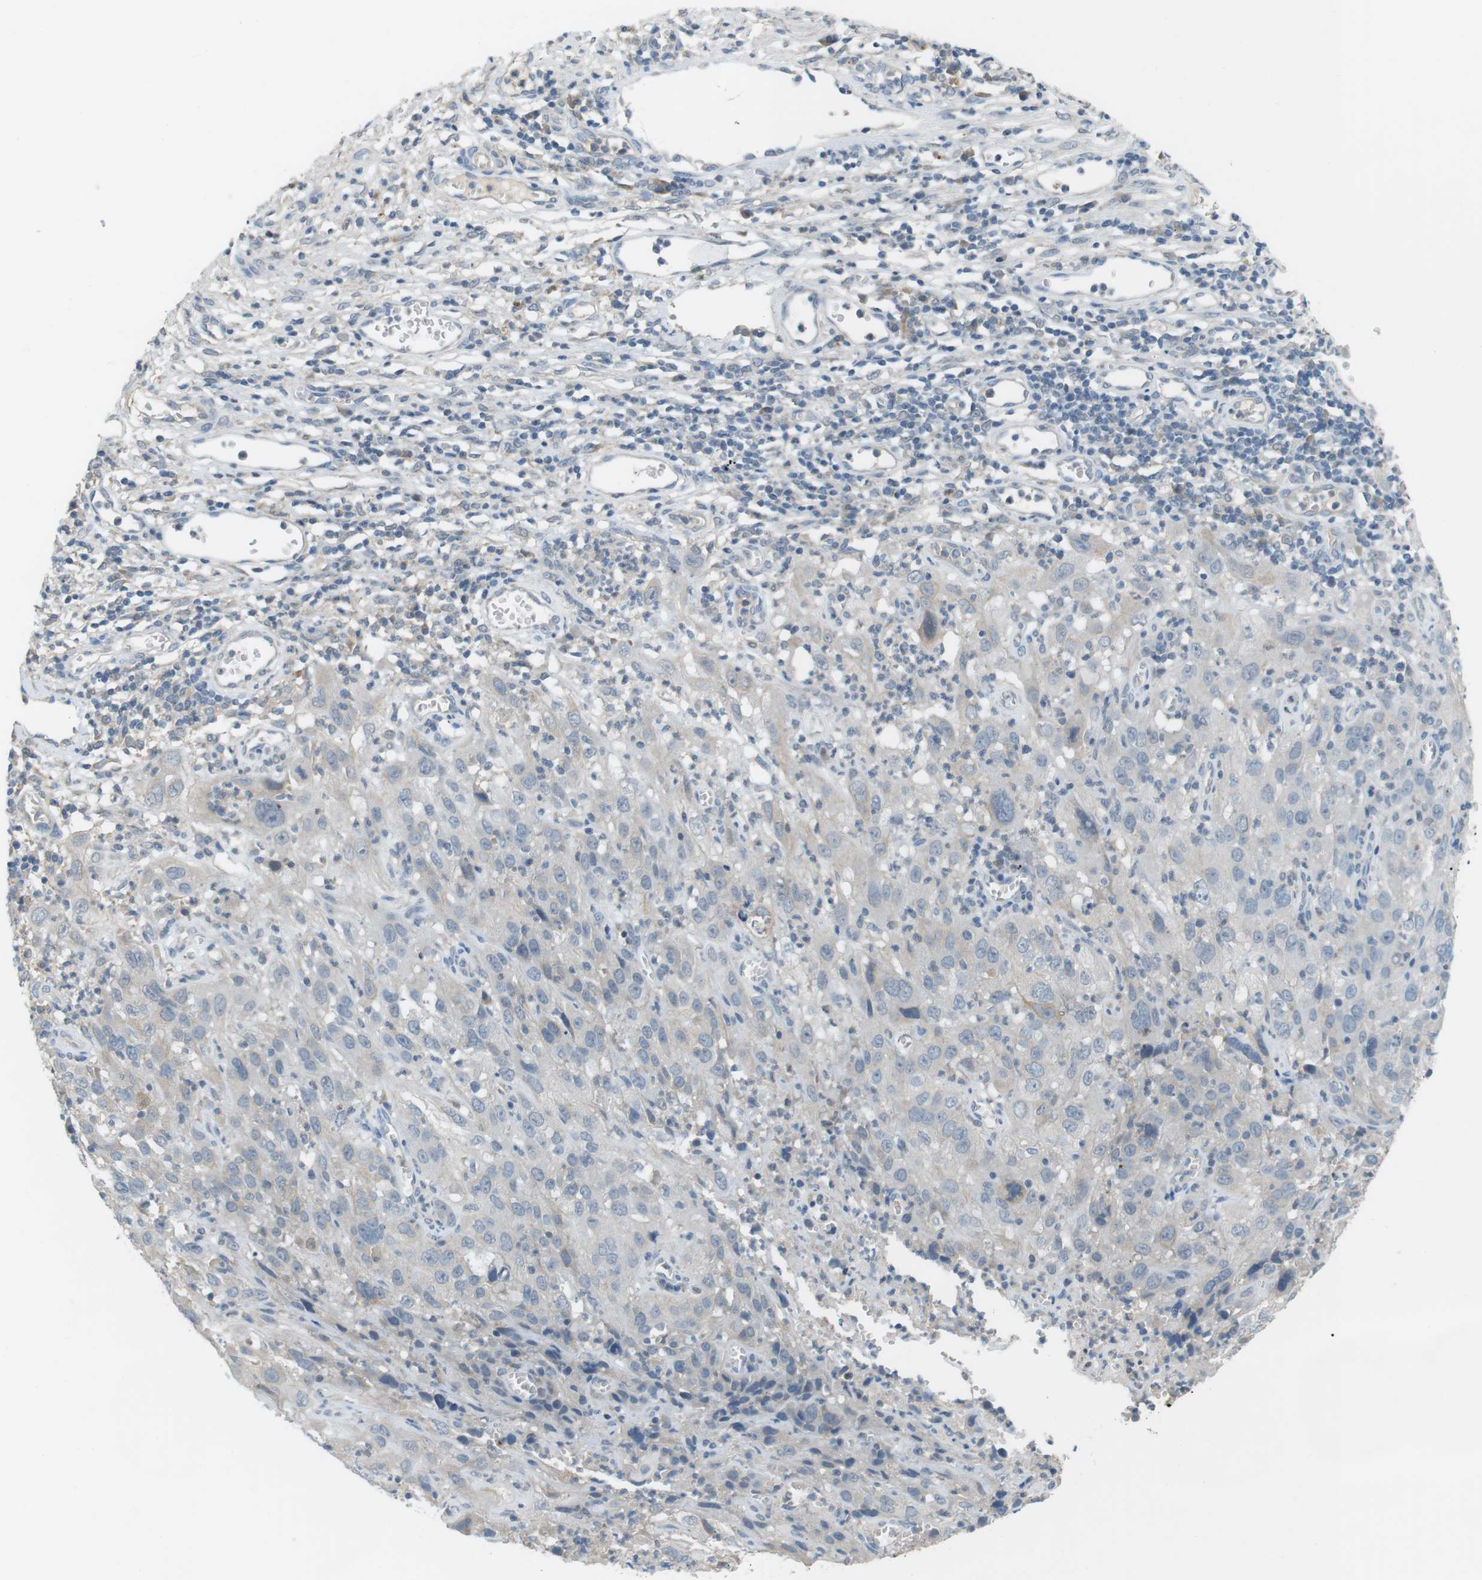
{"staining": {"intensity": "negative", "quantity": "none", "location": "none"}, "tissue": "cervical cancer", "cell_type": "Tumor cells", "image_type": "cancer", "snomed": [{"axis": "morphology", "description": "Squamous cell carcinoma, NOS"}, {"axis": "topography", "description": "Cervix"}], "caption": "Cervical cancer (squamous cell carcinoma) was stained to show a protein in brown. There is no significant positivity in tumor cells.", "gene": "RTN3", "patient": {"sex": "female", "age": 32}}